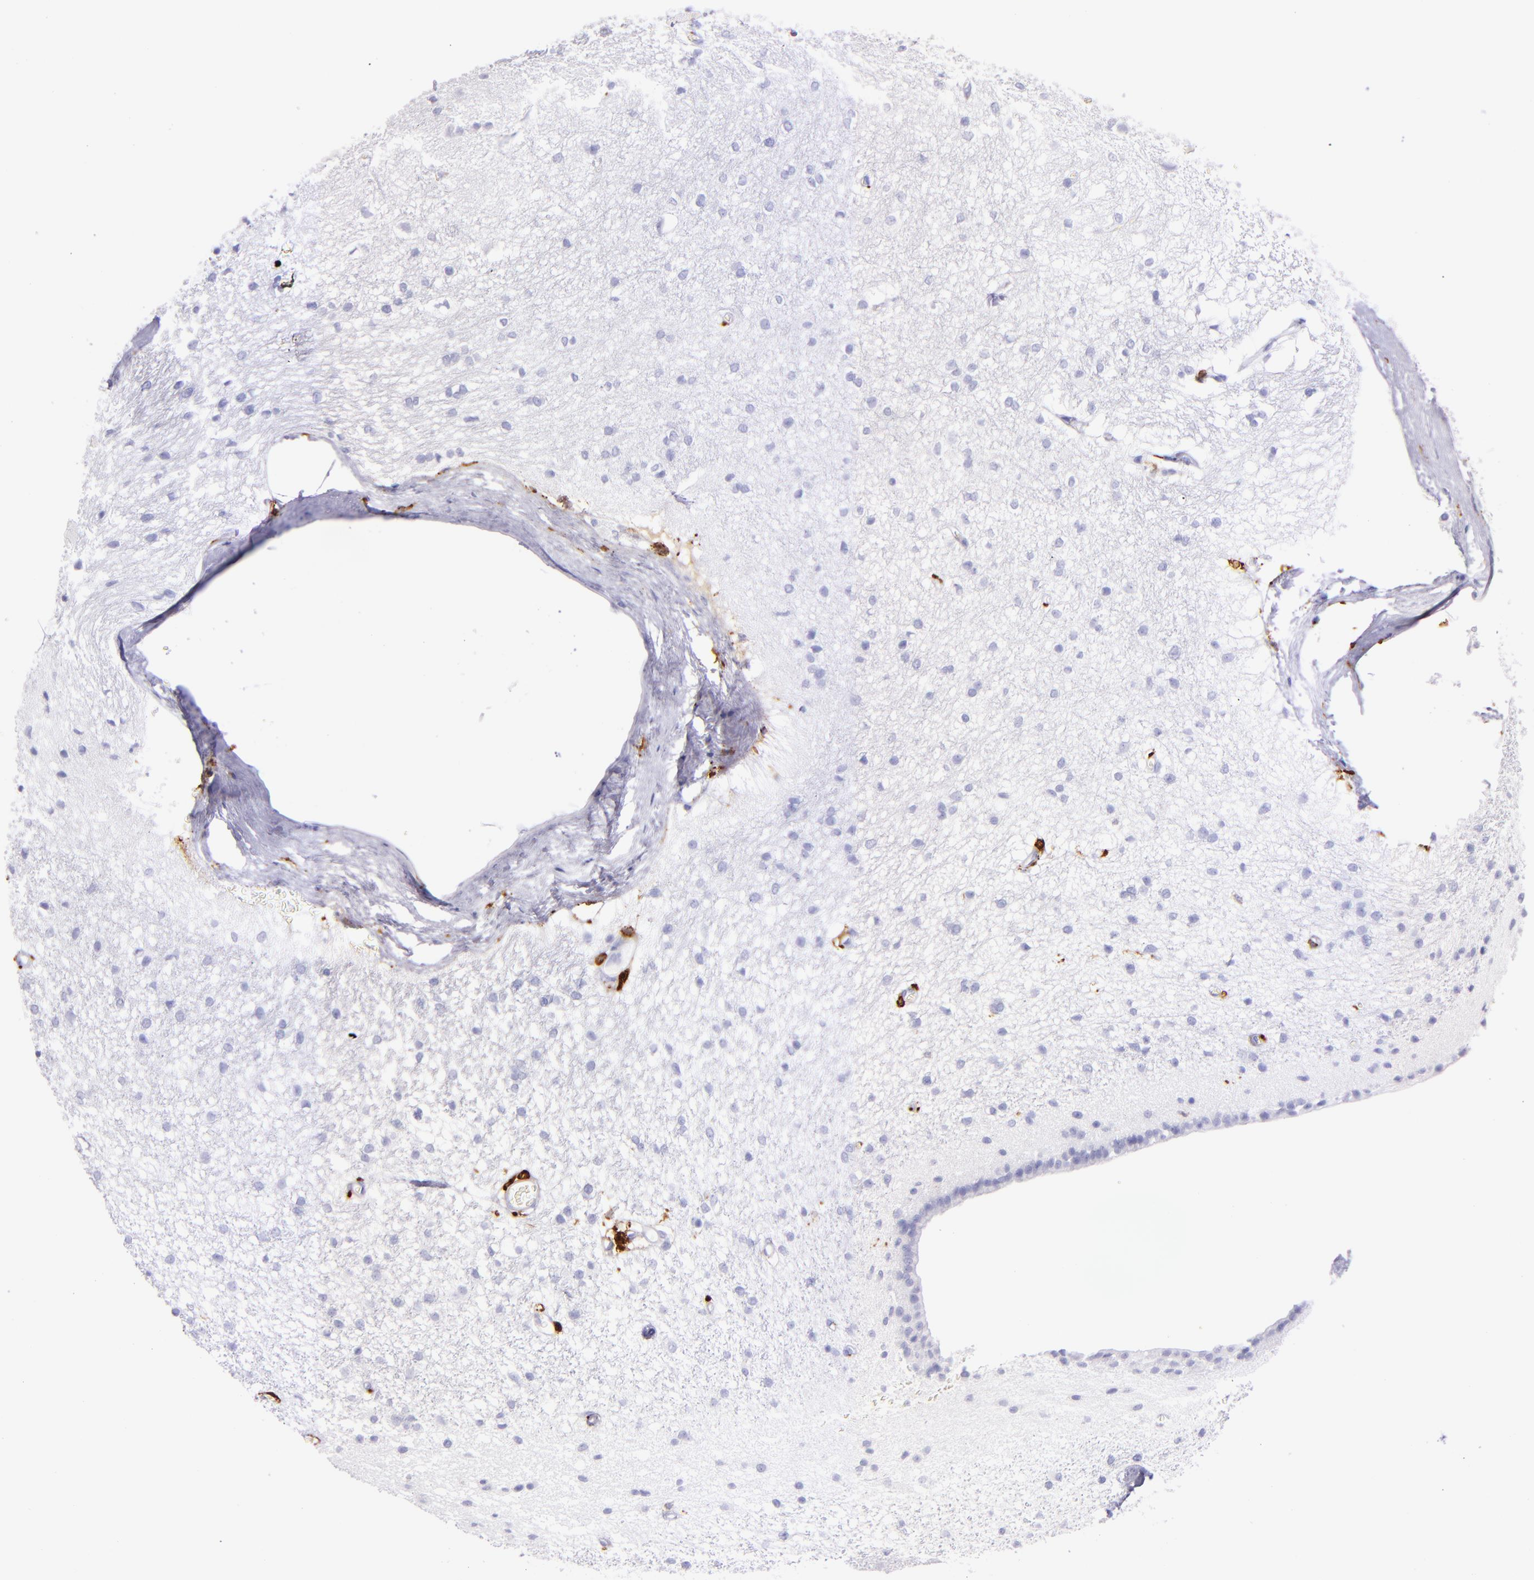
{"staining": {"intensity": "negative", "quantity": "none", "location": "none"}, "tissue": "caudate", "cell_type": "Glial cells", "image_type": "normal", "snomed": [{"axis": "morphology", "description": "Normal tissue, NOS"}, {"axis": "topography", "description": "Lateral ventricle wall"}], "caption": "Immunohistochemical staining of benign caudate reveals no significant positivity in glial cells.", "gene": "CD163", "patient": {"sex": "female", "age": 19}}